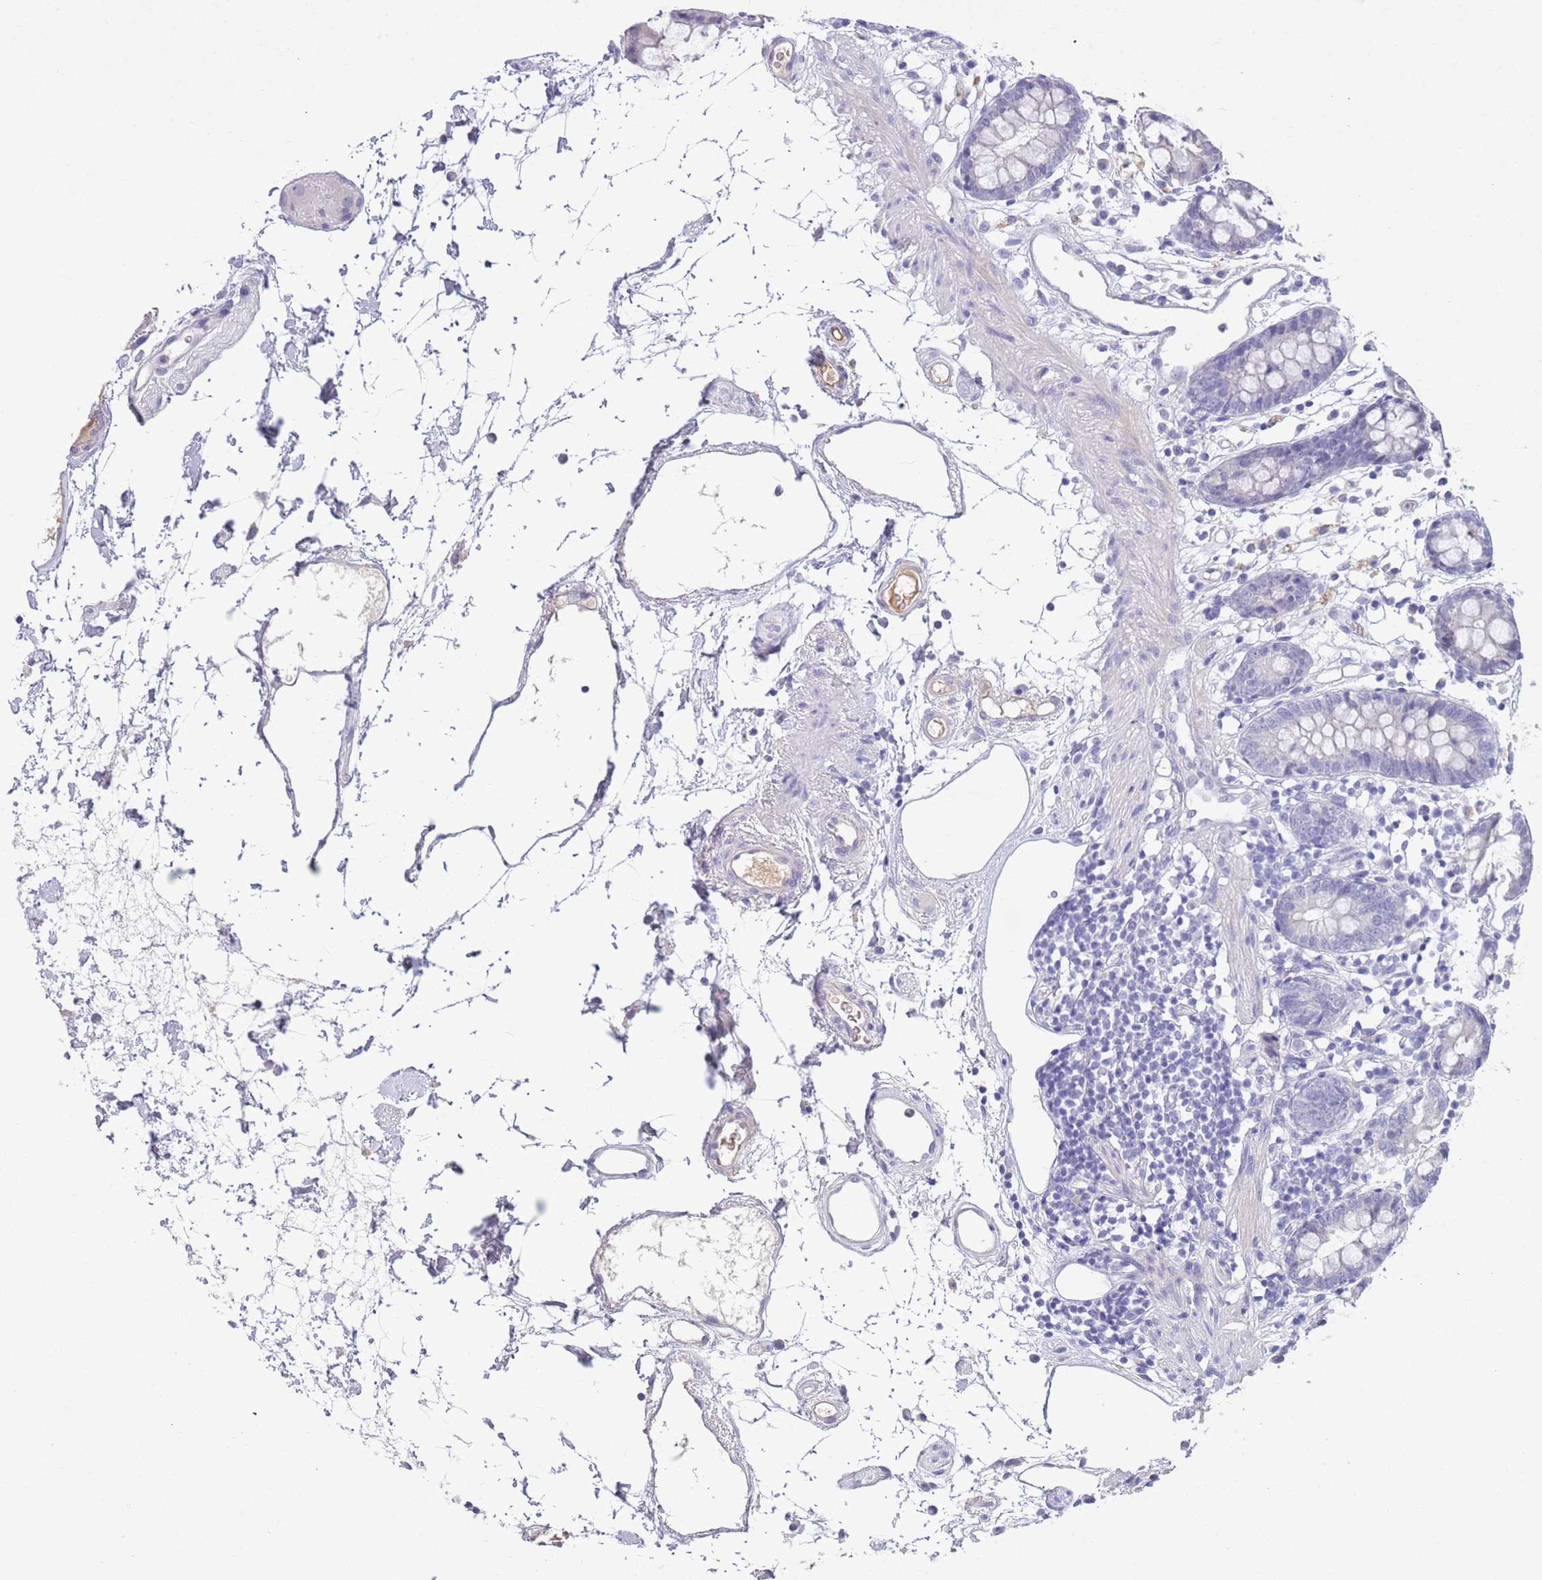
{"staining": {"intensity": "negative", "quantity": "none", "location": "none"}, "tissue": "colon", "cell_type": "Endothelial cells", "image_type": "normal", "snomed": [{"axis": "morphology", "description": "Normal tissue, NOS"}, {"axis": "topography", "description": "Colon"}], "caption": "This is an immunohistochemistry (IHC) histopathology image of unremarkable human colon. There is no expression in endothelial cells.", "gene": "IGFL4", "patient": {"sex": "female", "age": 84}}